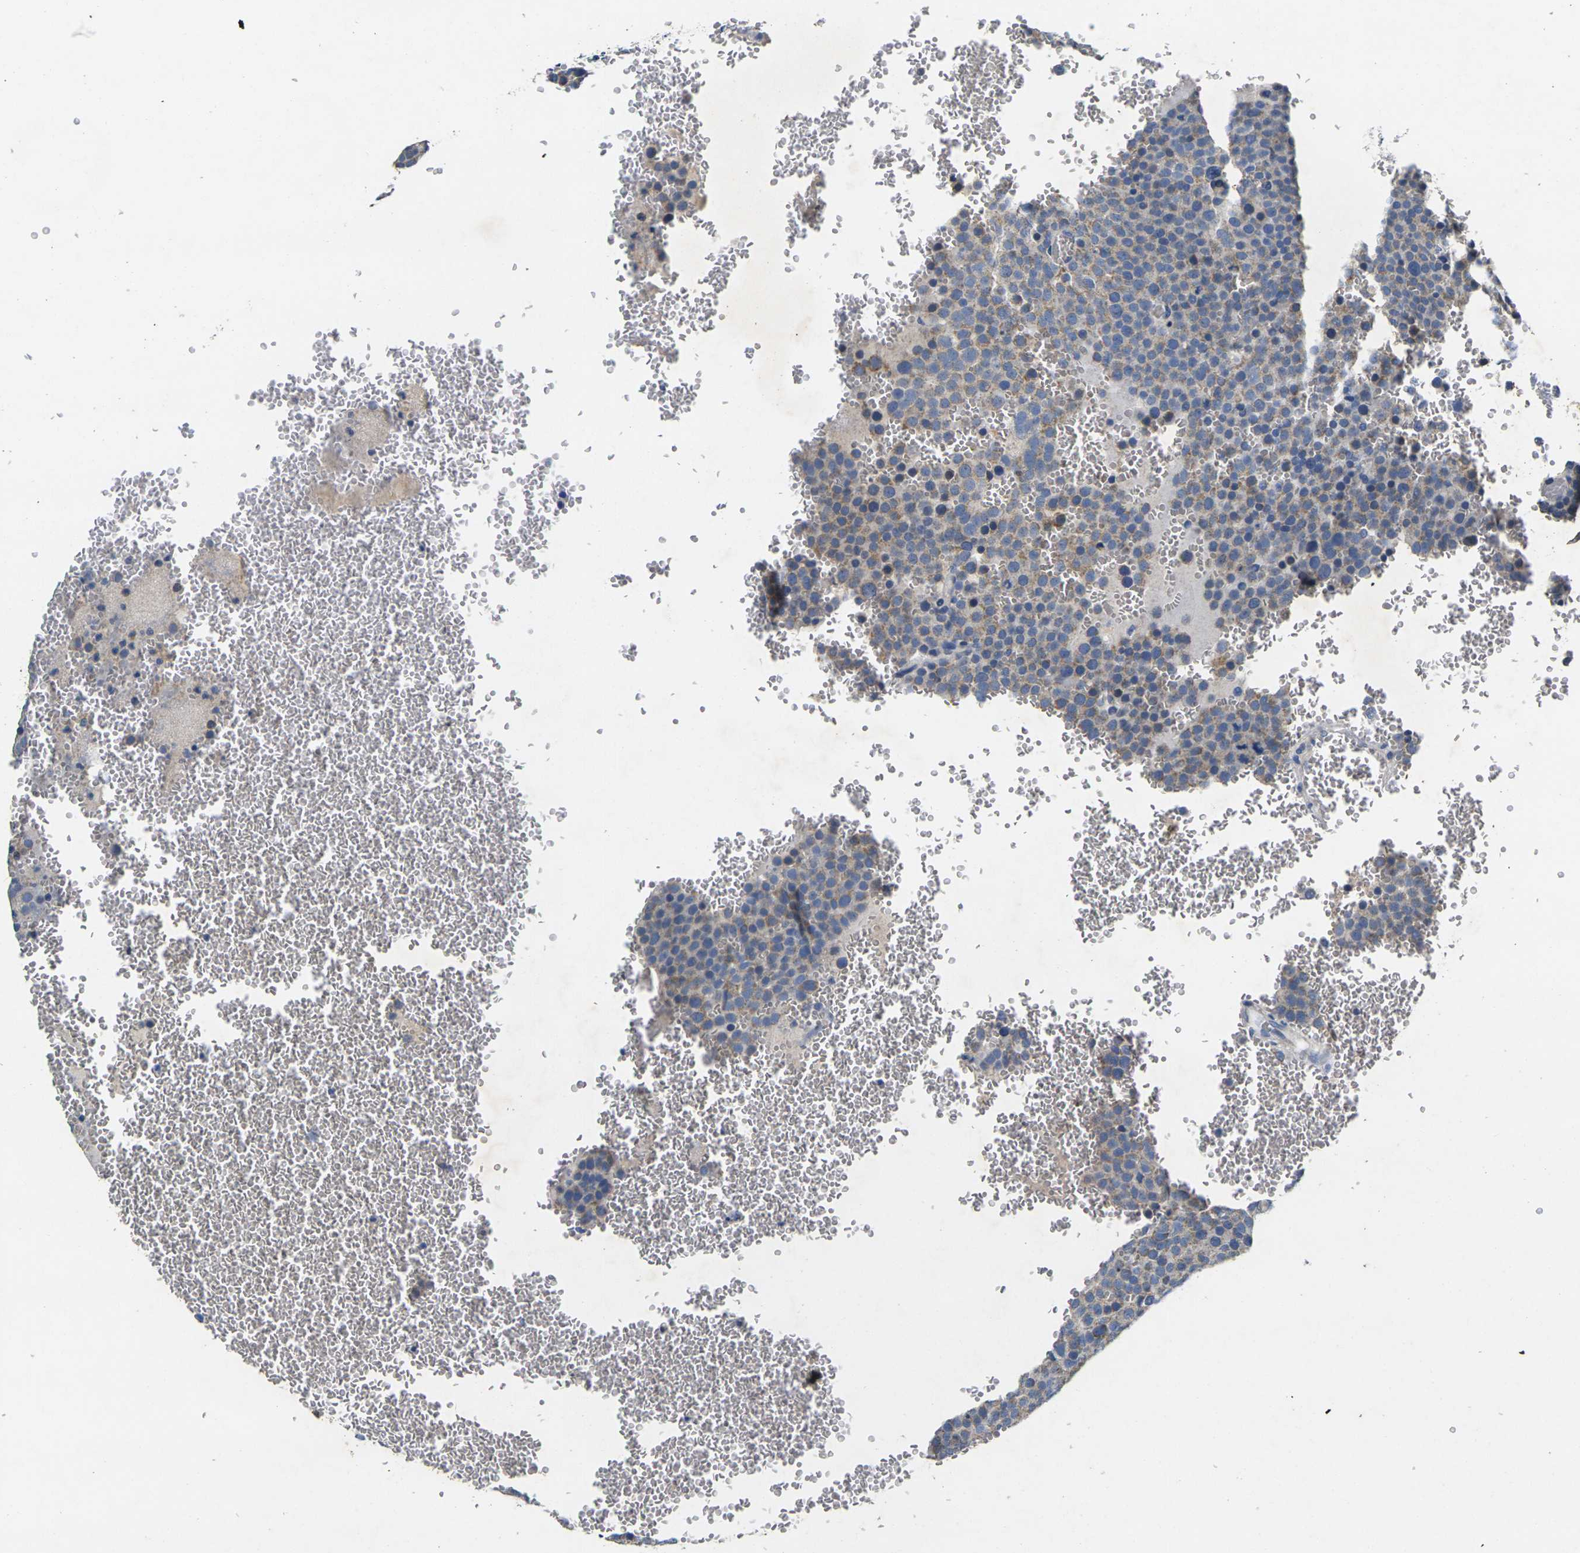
{"staining": {"intensity": "moderate", "quantity": "25%-75%", "location": "cytoplasmic/membranous"}, "tissue": "testis cancer", "cell_type": "Tumor cells", "image_type": "cancer", "snomed": [{"axis": "morphology", "description": "Seminoma, NOS"}, {"axis": "topography", "description": "Testis"}], "caption": "An immunohistochemistry (IHC) micrograph of neoplastic tissue is shown. Protein staining in brown labels moderate cytoplasmic/membranous positivity in testis cancer within tumor cells.", "gene": "NOCT", "patient": {"sex": "male", "age": 71}}